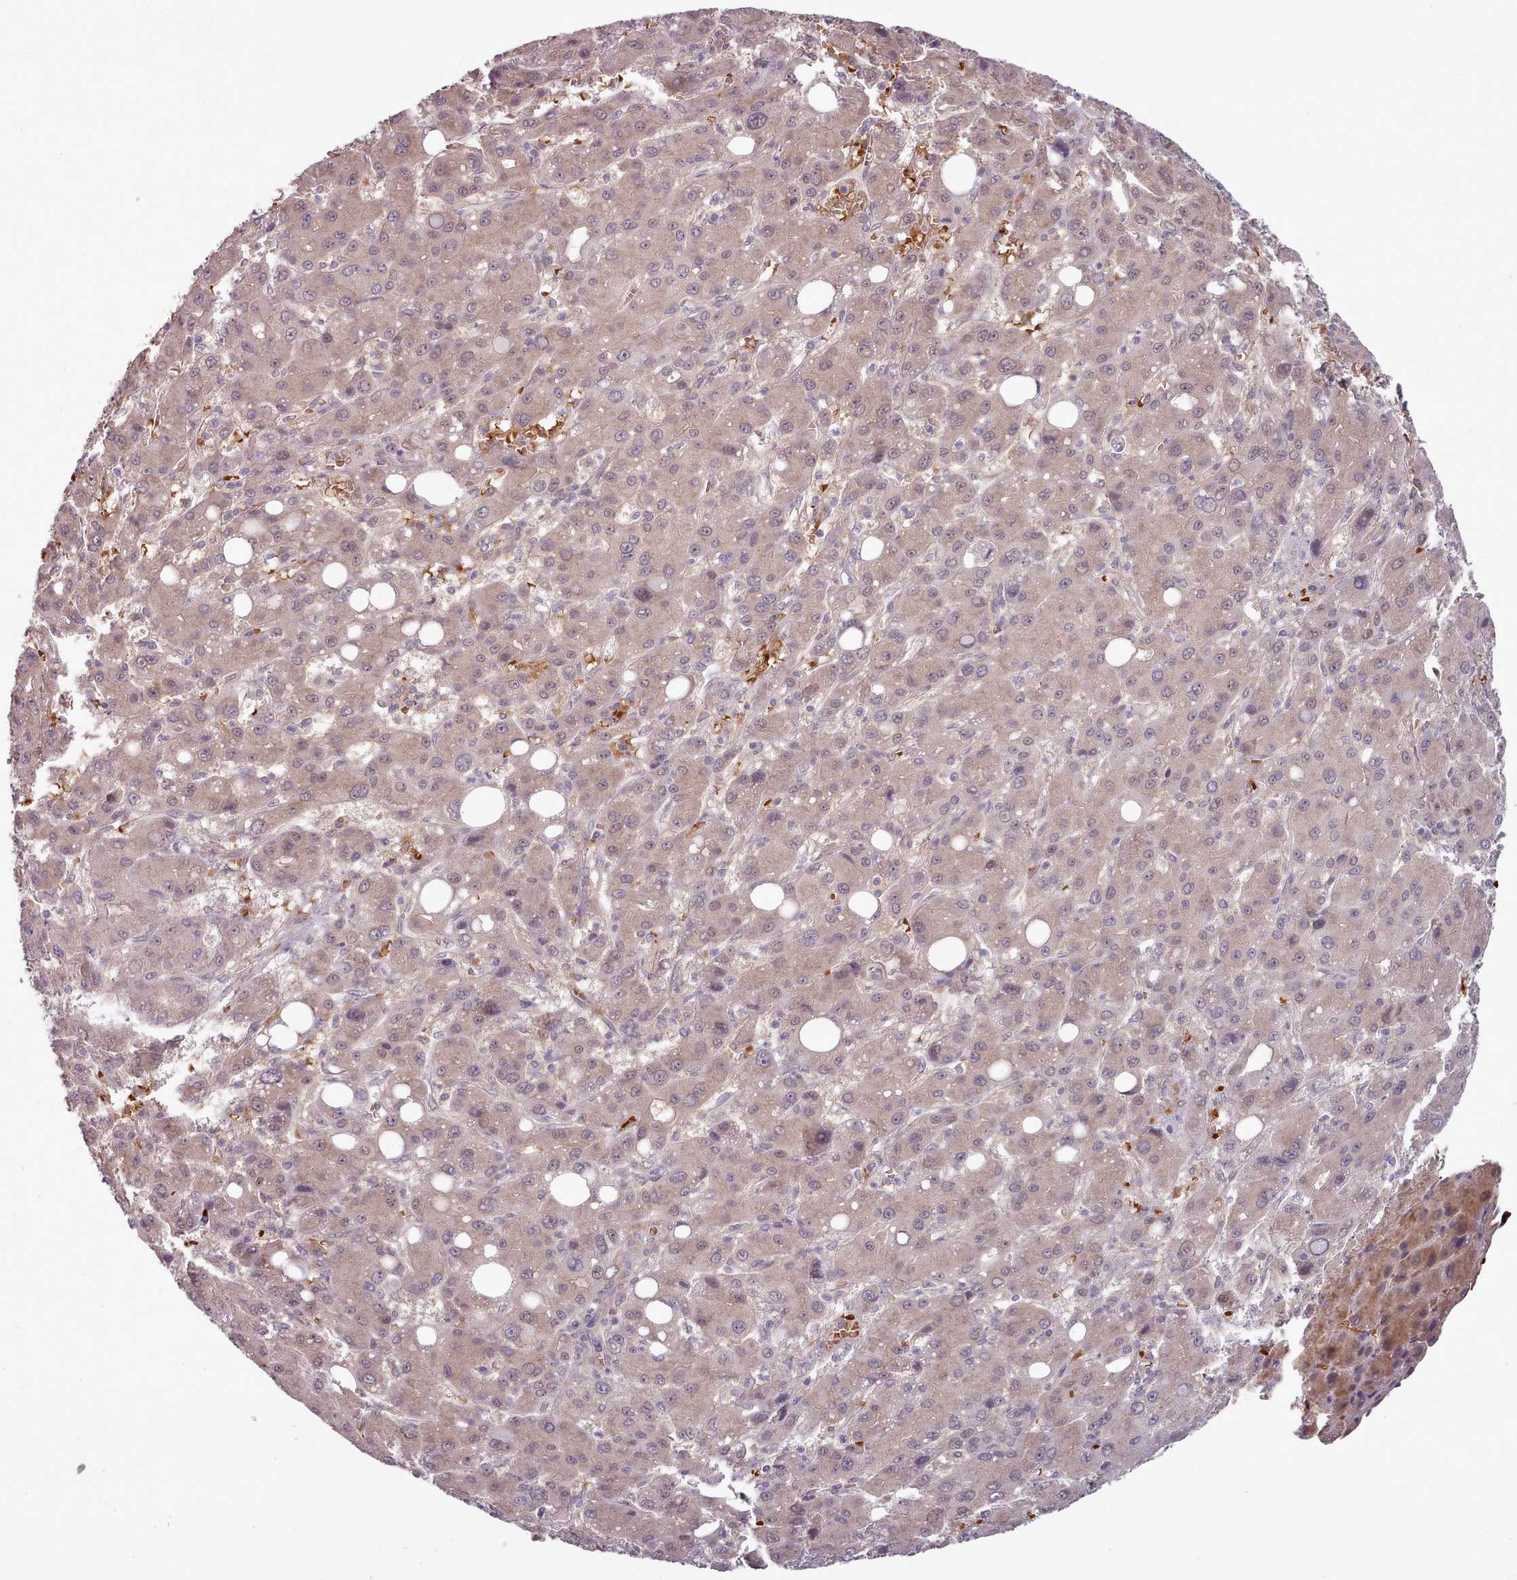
{"staining": {"intensity": "weak", "quantity": ">75%", "location": "cytoplasmic/membranous,nuclear"}, "tissue": "liver cancer", "cell_type": "Tumor cells", "image_type": "cancer", "snomed": [{"axis": "morphology", "description": "Carcinoma, Hepatocellular, NOS"}, {"axis": "topography", "description": "Liver"}], "caption": "A photomicrograph showing weak cytoplasmic/membranous and nuclear positivity in about >75% of tumor cells in liver cancer, as visualized by brown immunohistochemical staining.", "gene": "CLNS1A", "patient": {"sex": "male", "age": 55}}